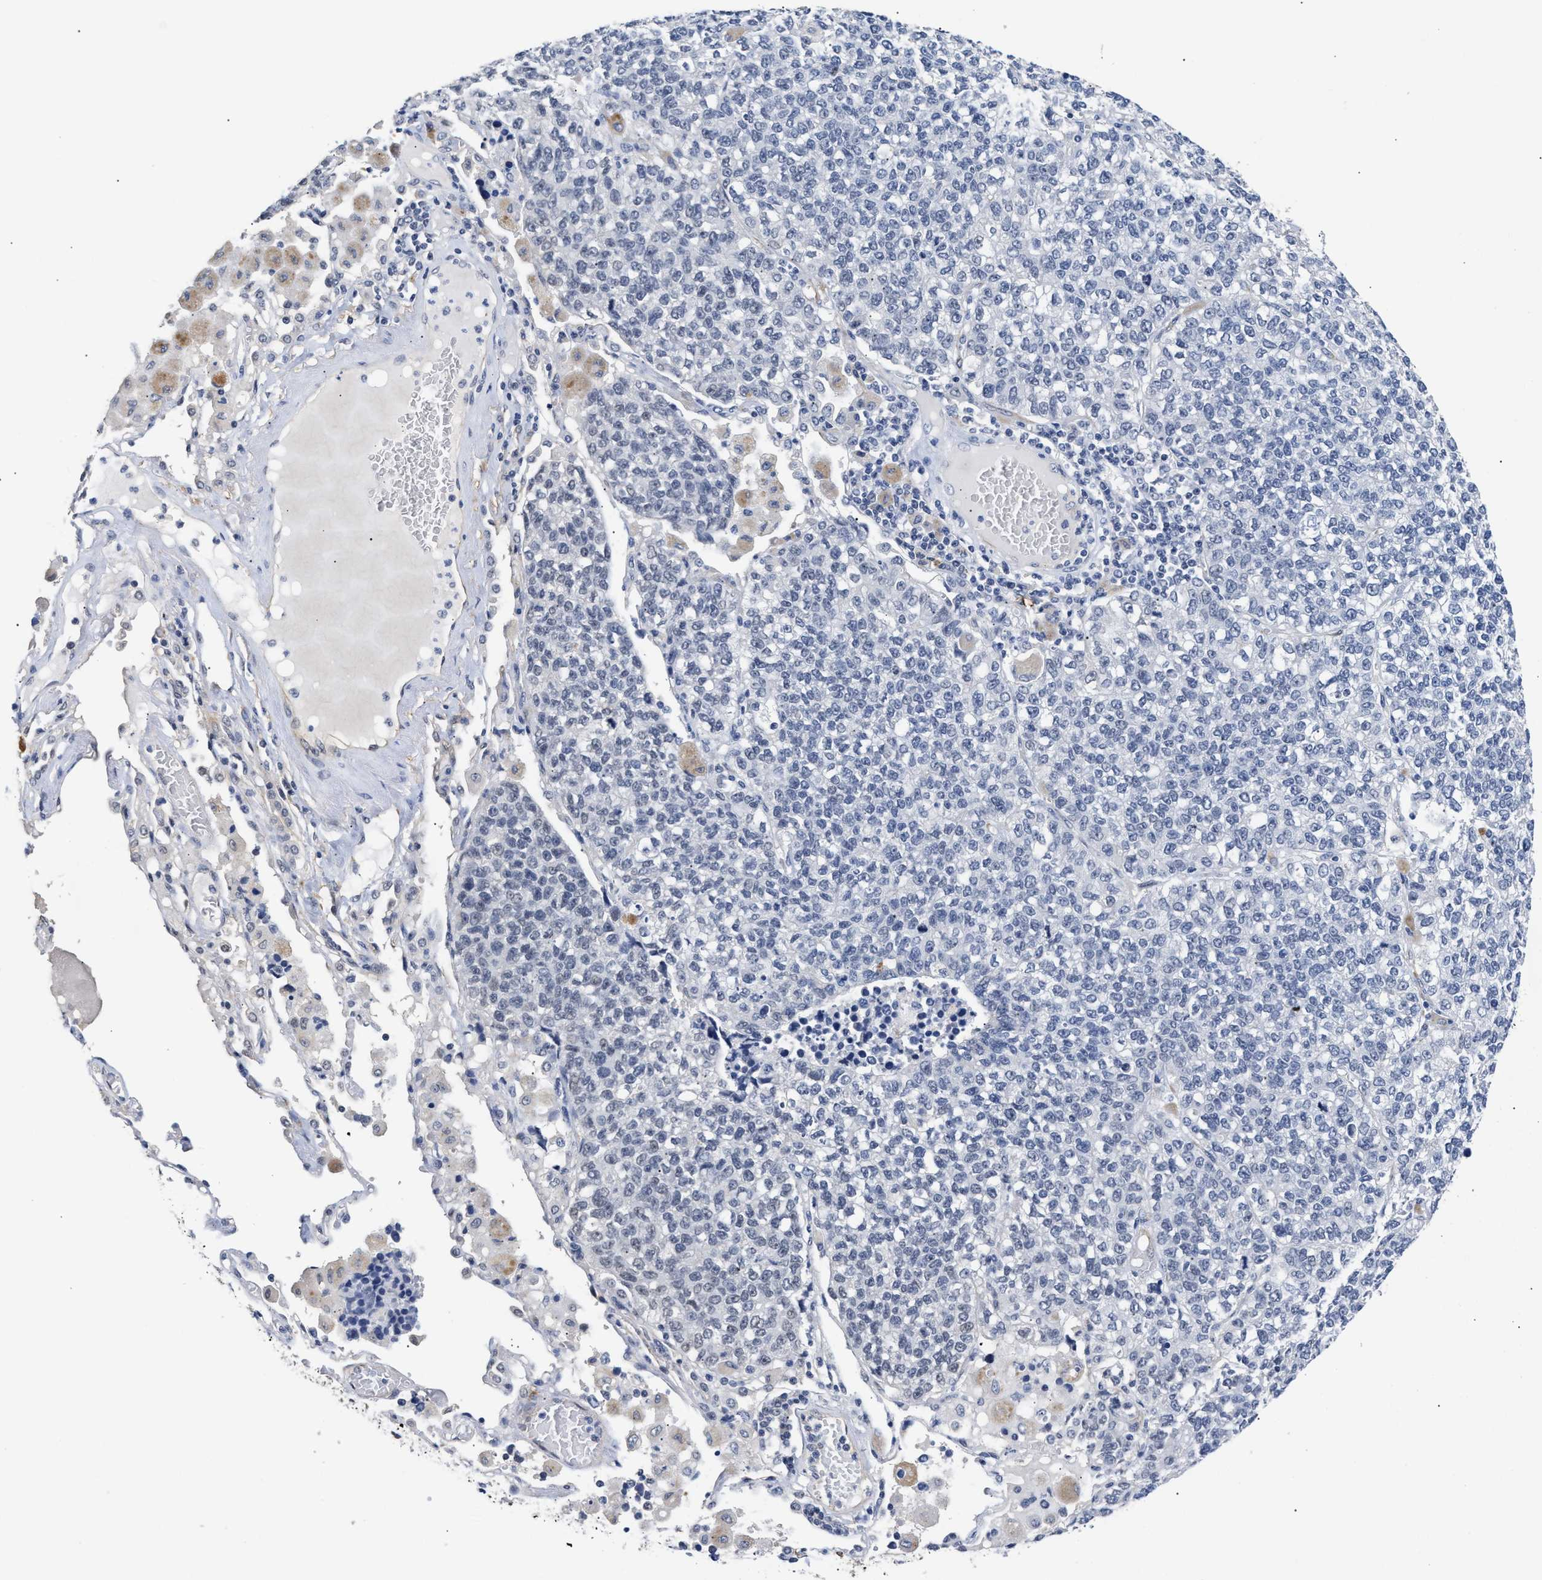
{"staining": {"intensity": "negative", "quantity": "none", "location": "none"}, "tissue": "lung cancer", "cell_type": "Tumor cells", "image_type": "cancer", "snomed": [{"axis": "morphology", "description": "Adenocarcinoma, NOS"}, {"axis": "topography", "description": "Lung"}], "caption": "The immunohistochemistry (IHC) micrograph has no significant staining in tumor cells of lung adenocarcinoma tissue. The staining is performed using DAB brown chromogen with nuclei counter-stained in using hematoxylin.", "gene": "AHNAK2", "patient": {"sex": "male", "age": 49}}